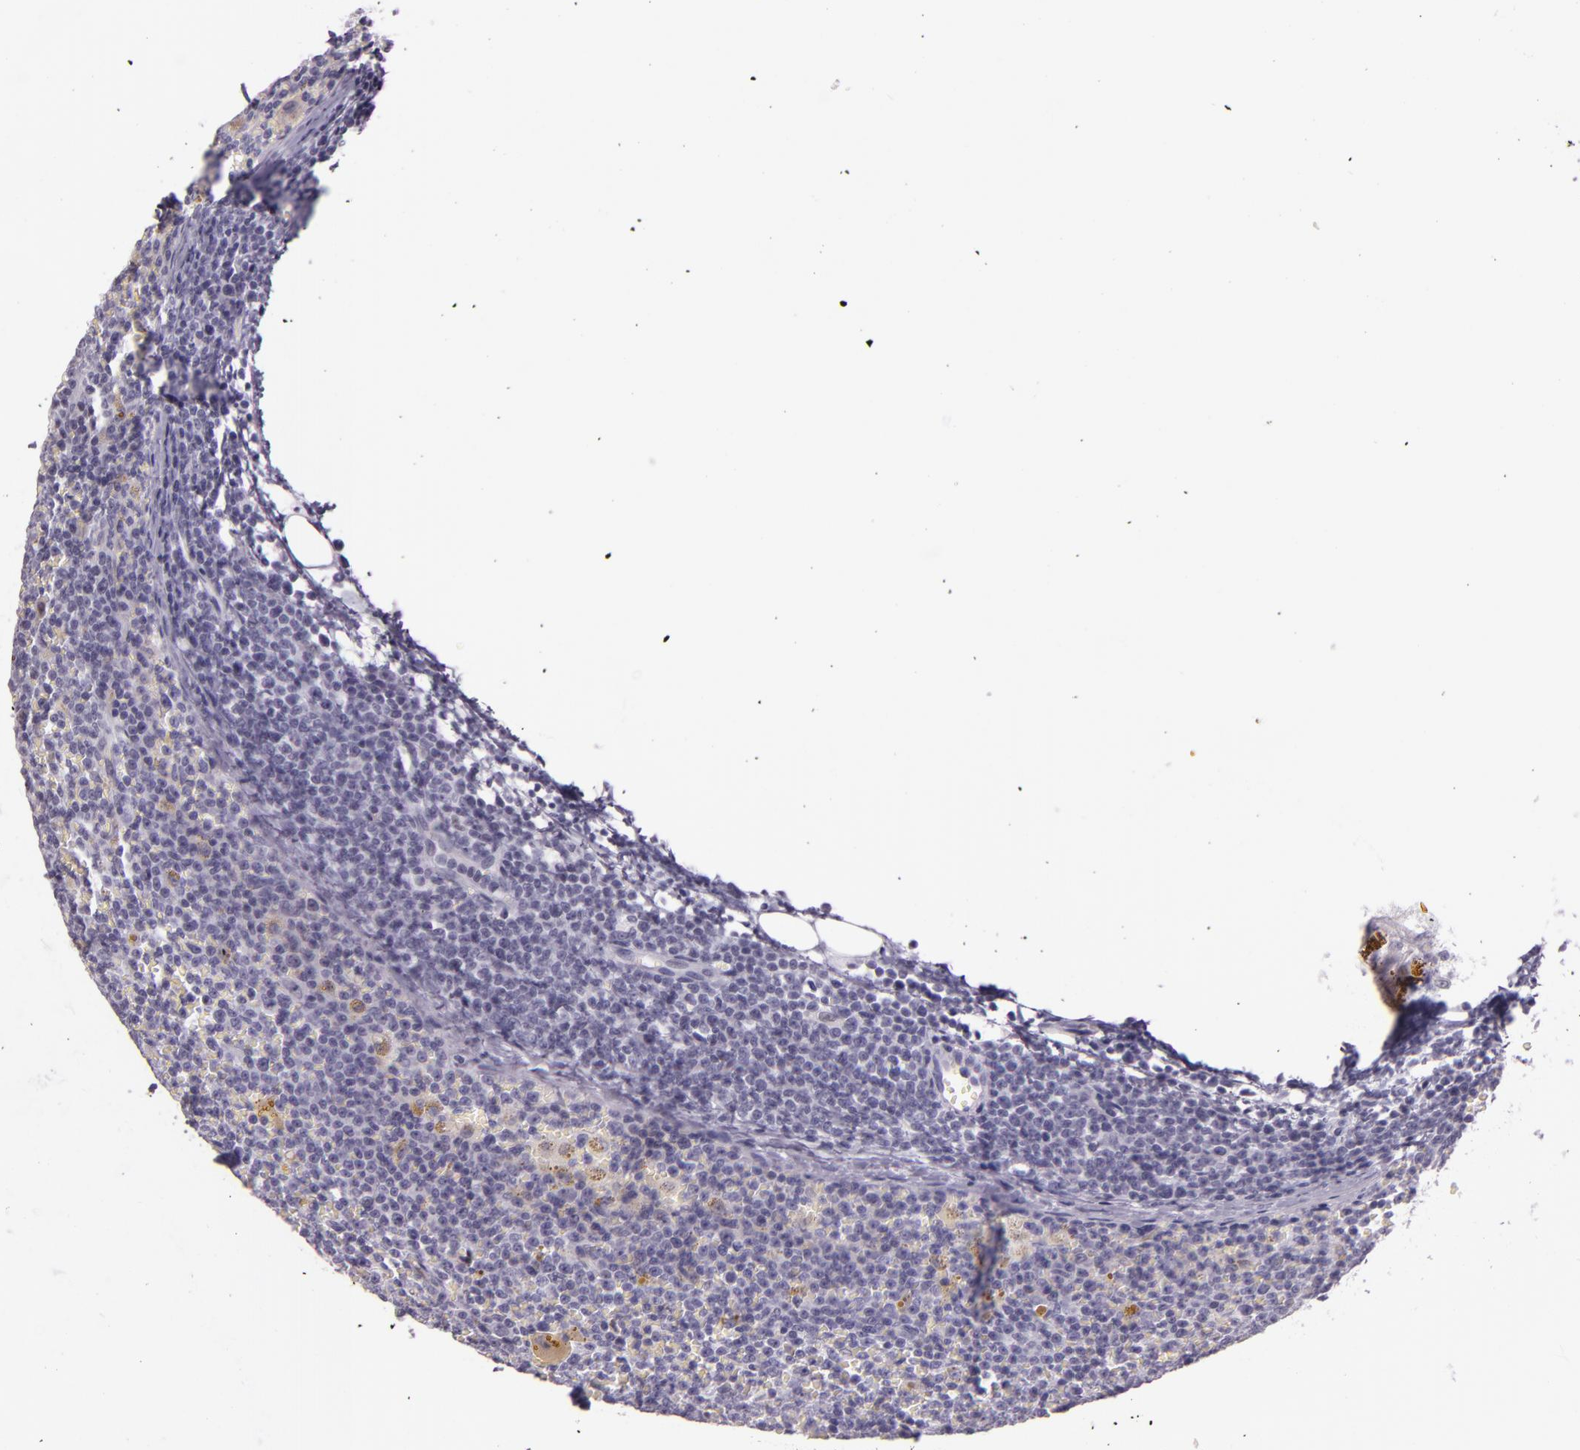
{"staining": {"intensity": "negative", "quantity": "none", "location": "none"}, "tissue": "lymphoma", "cell_type": "Tumor cells", "image_type": "cancer", "snomed": [{"axis": "morphology", "description": "Malignant lymphoma, non-Hodgkin's type, Low grade"}, {"axis": "topography", "description": "Lymph node"}], "caption": "The histopathology image displays no staining of tumor cells in lymphoma.", "gene": "HSP90AA1", "patient": {"sex": "male", "age": 50}}